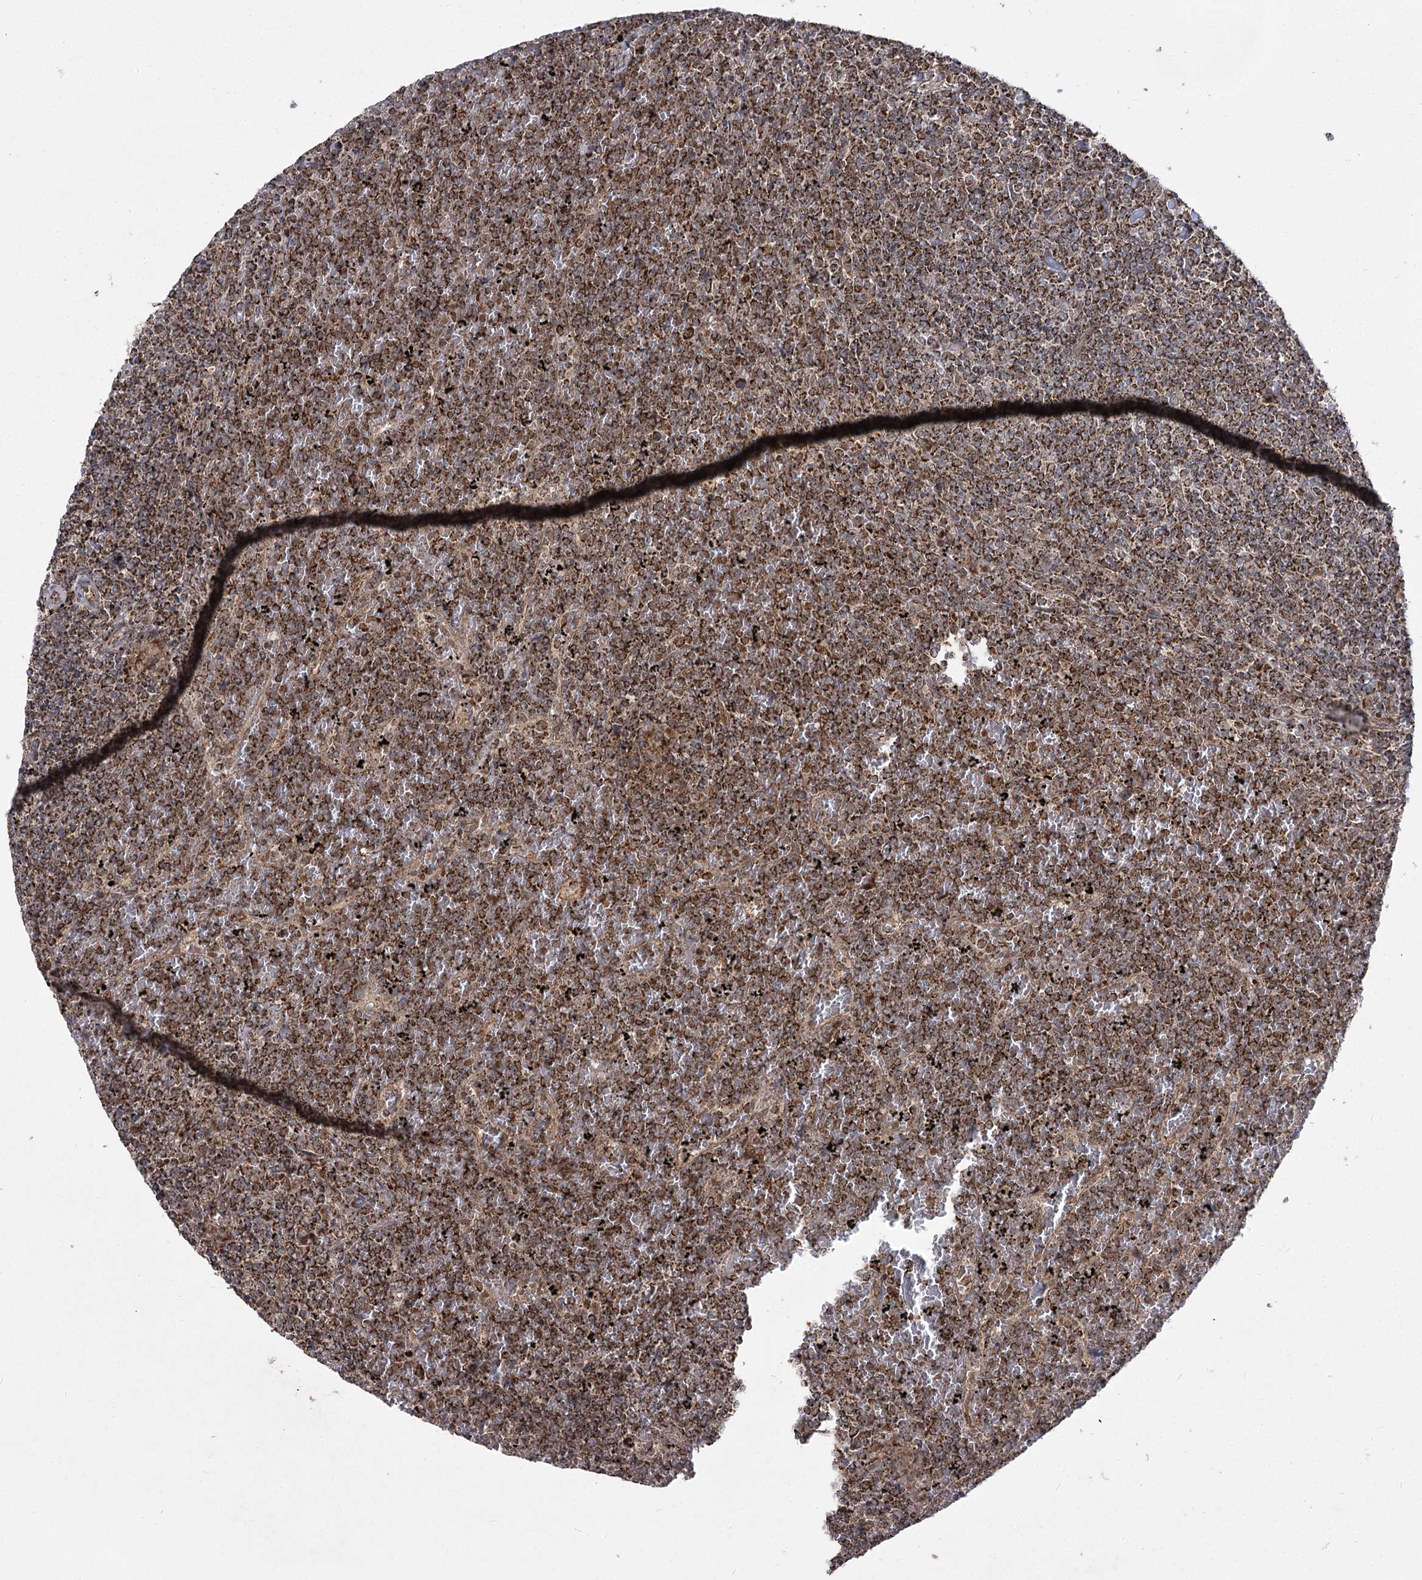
{"staining": {"intensity": "moderate", "quantity": ">75%", "location": "cytoplasmic/membranous"}, "tissue": "lymphoma", "cell_type": "Tumor cells", "image_type": "cancer", "snomed": [{"axis": "morphology", "description": "Malignant lymphoma, non-Hodgkin's type, Low grade"}, {"axis": "topography", "description": "Spleen"}], "caption": "This histopathology image demonstrates immunohistochemistry staining of human malignant lymphoma, non-Hodgkin's type (low-grade), with medium moderate cytoplasmic/membranous positivity in about >75% of tumor cells.", "gene": "SLC4A1AP", "patient": {"sex": "female", "age": 19}}